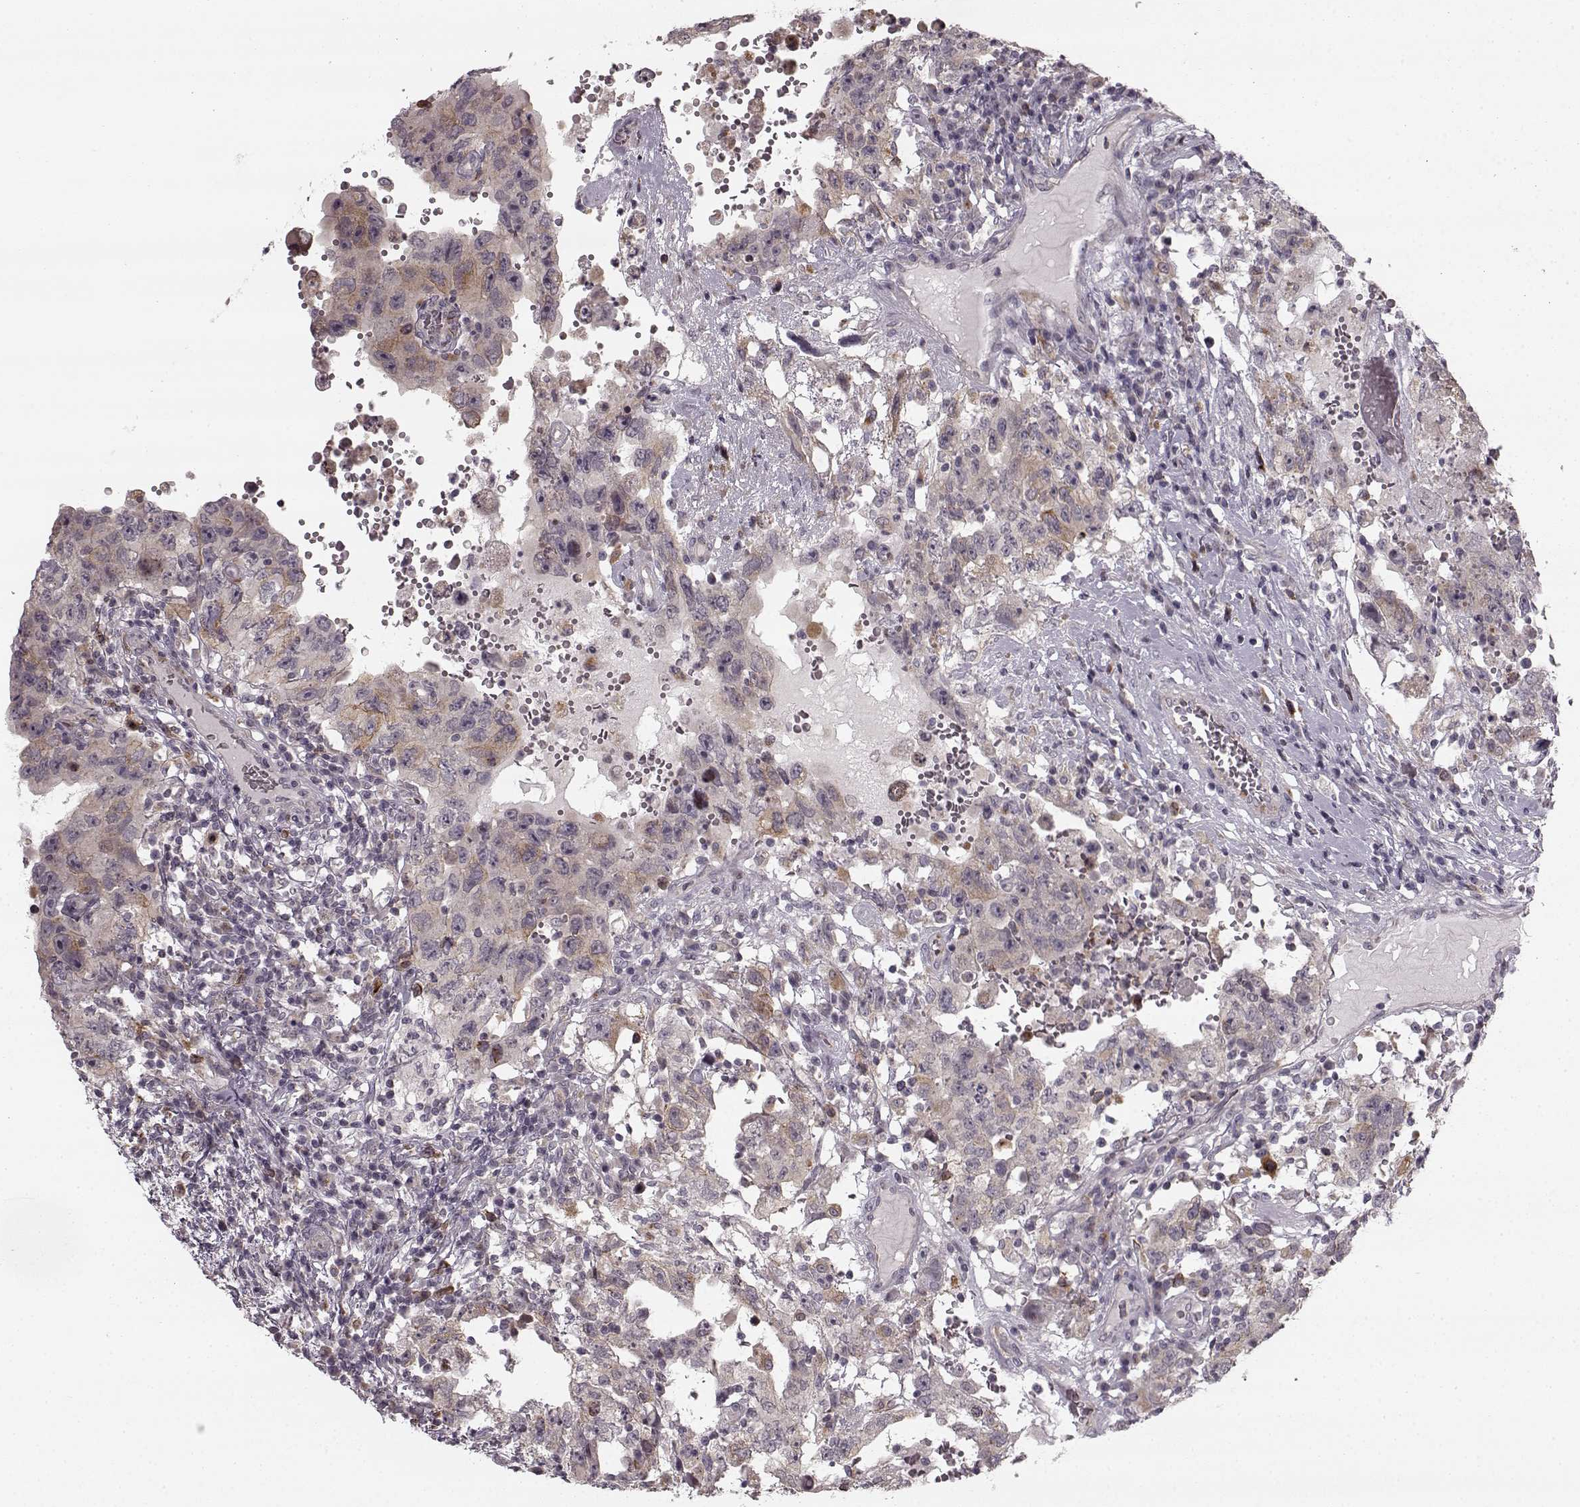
{"staining": {"intensity": "weak", "quantity": "<25%", "location": "cytoplasmic/membranous"}, "tissue": "testis cancer", "cell_type": "Tumor cells", "image_type": "cancer", "snomed": [{"axis": "morphology", "description": "Carcinoma, Embryonal, NOS"}, {"axis": "topography", "description": "Testis"}], "caption": "Testis embryonal carcinoma stained for a protein using IHC shows no positivity tumor cells.", "gene": "HMMR", "patient": {"sex": "male", "age": 26}}